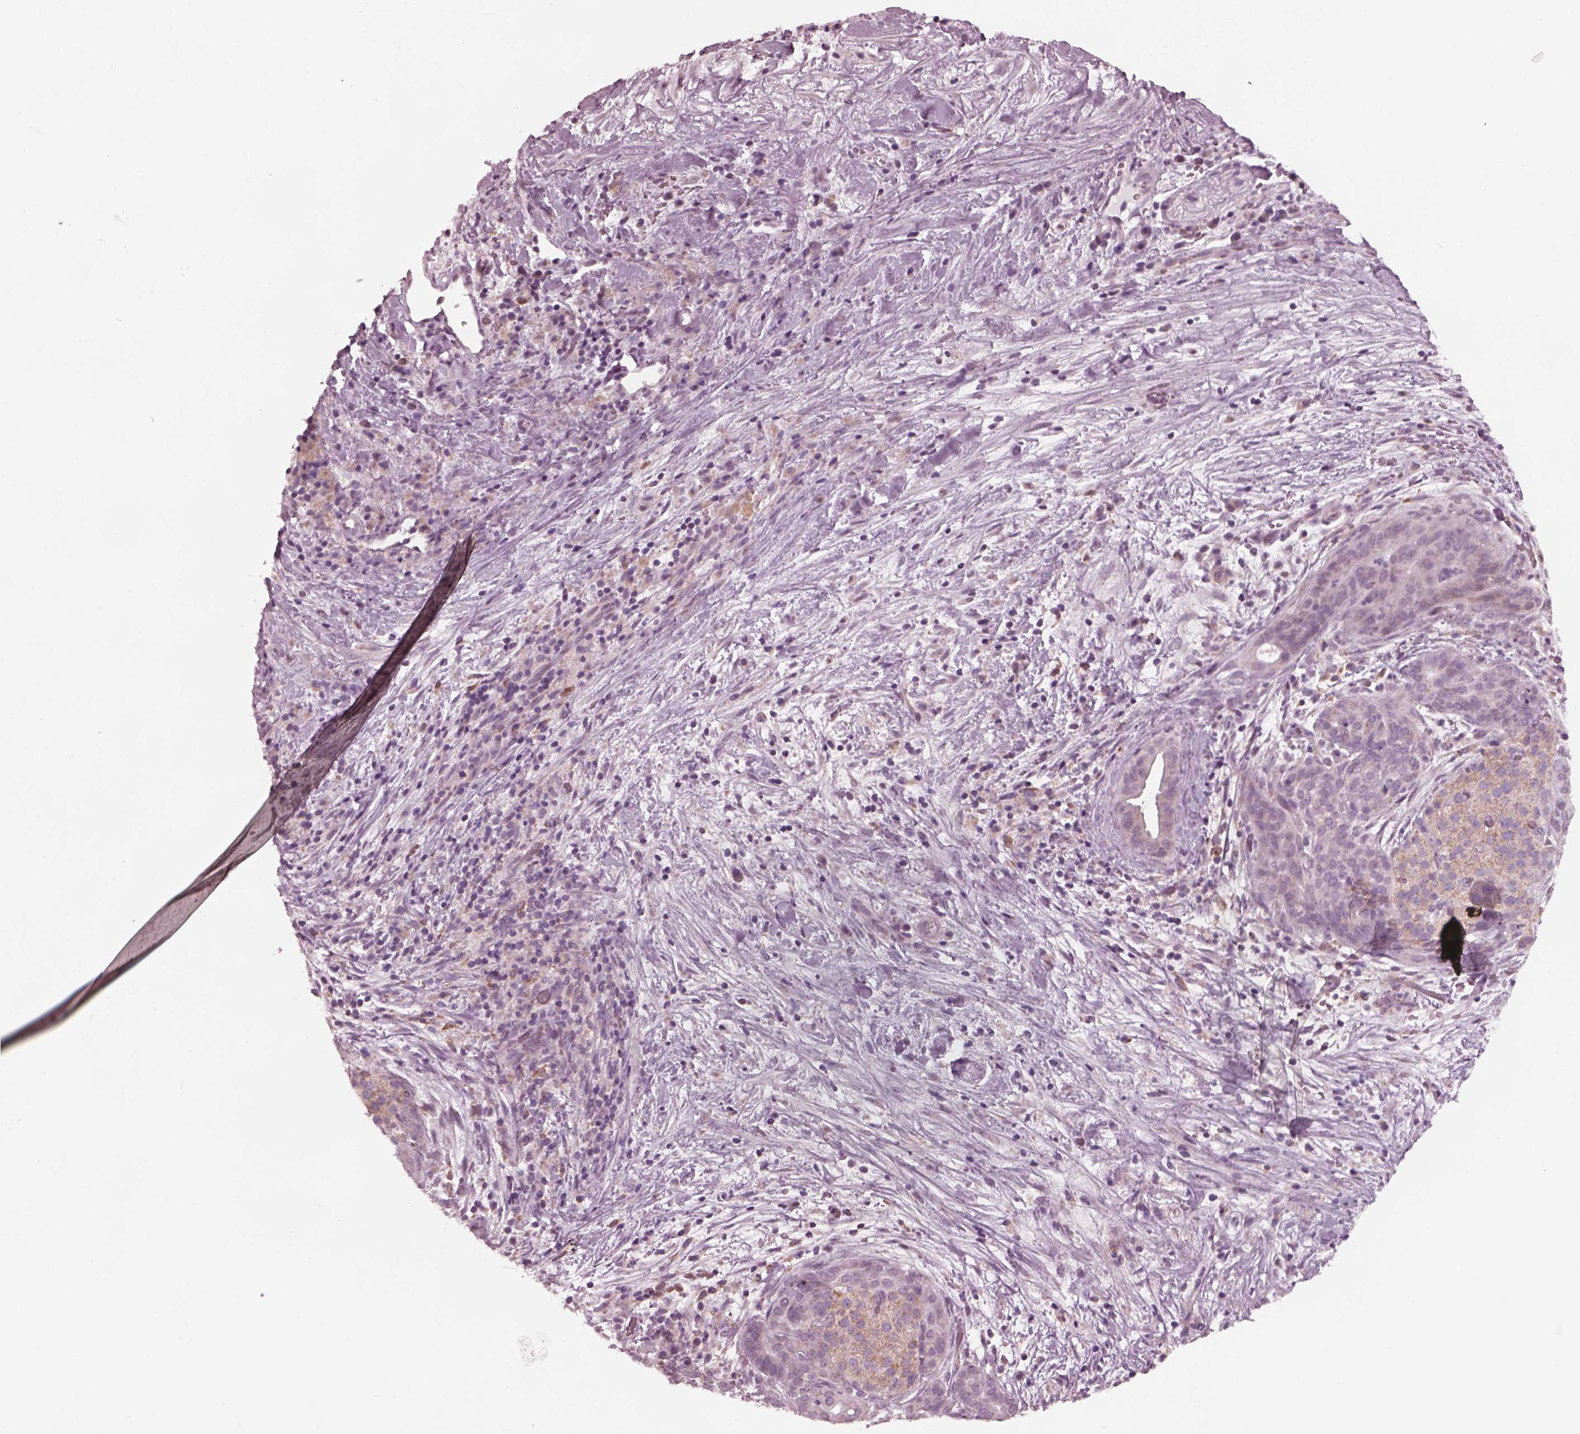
{"staining": {"intensity": "weak", "quantity": "<25%", "location": "cytoplasmic/membranous"}, "tissue": "pancreatic cancer", "cell_type": "Tumor cells", "image_type": "cancer", "snomed": [{"axis": "morphology", "description": "Adenocarcinoma, NOS"}, {"axis": "topography", "description": "Pancreas"}], "caption": "This is an immunohistochemistry (IHC) histopathology image of human pancreatic cancer (adenocarcinoma). There is no expression in tumor cells.", "gene": "CELSR3", "patient": {"sex": "male", "age": 44}}